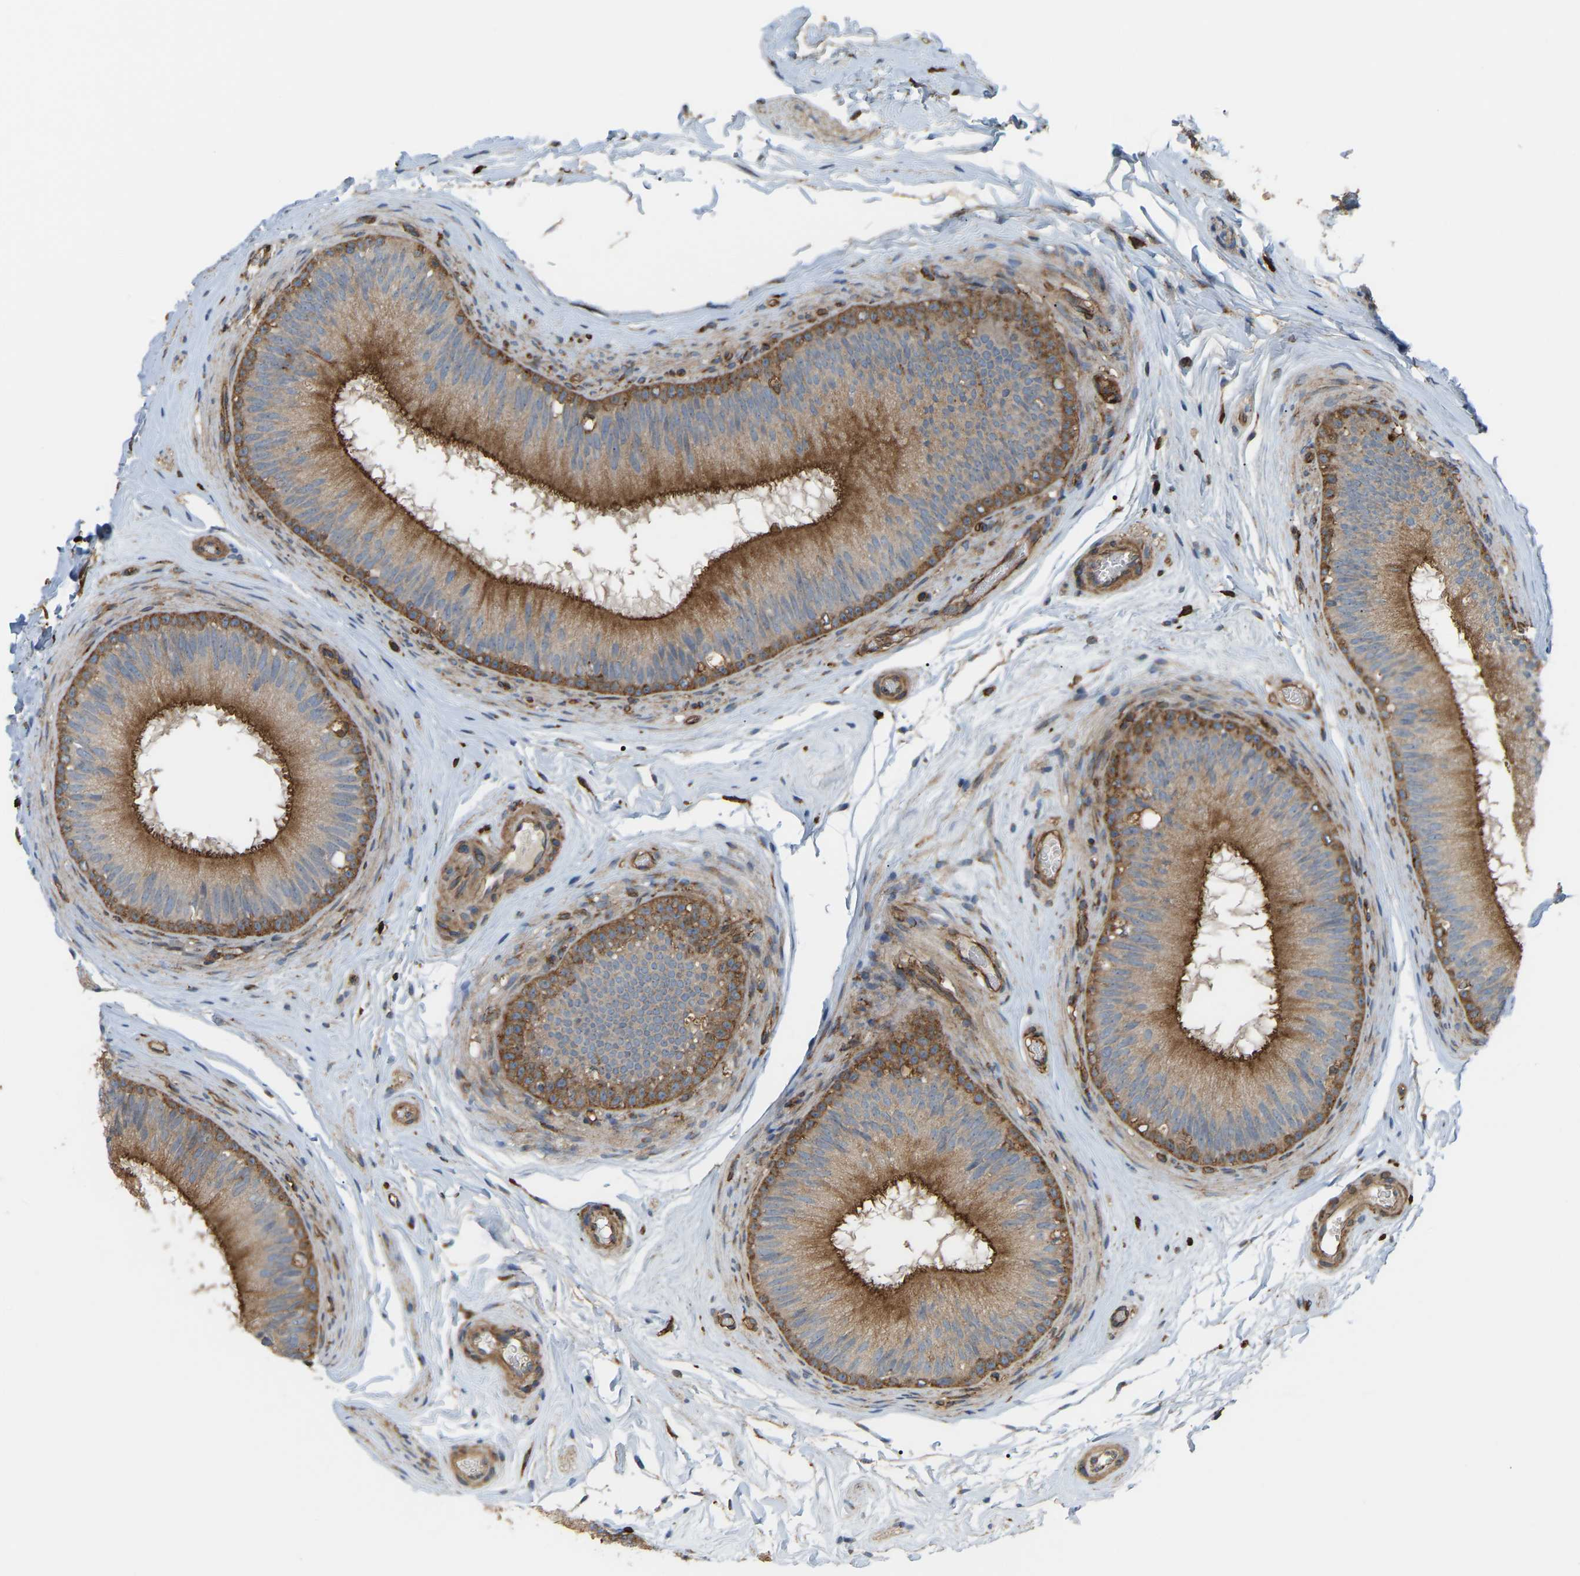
{"staining": {"intensity": "moderate", "quantity": ">75%", "location": "cytoplasmic/membranous"}, "tissue": "epididymis", "cell_type": "Glandular cells", "image_type": "normal", "snomed": [{"axis": "morphology", "description": "Normal tissue, NOS"}, {"axis": "topography", "description": "Testis"}, {"axis": "topography", "description": "Epididymis"}], "caption": "Immunohistochemistry histopathology image of unremarkable epididymis stained for a protein (brown), which exhibits medium levels of moderate cytoplasmic/membranous positivity in about >75% of glandular cells.", "gene": "PICALM", "patient": {"sex": "male", "age": 36}}